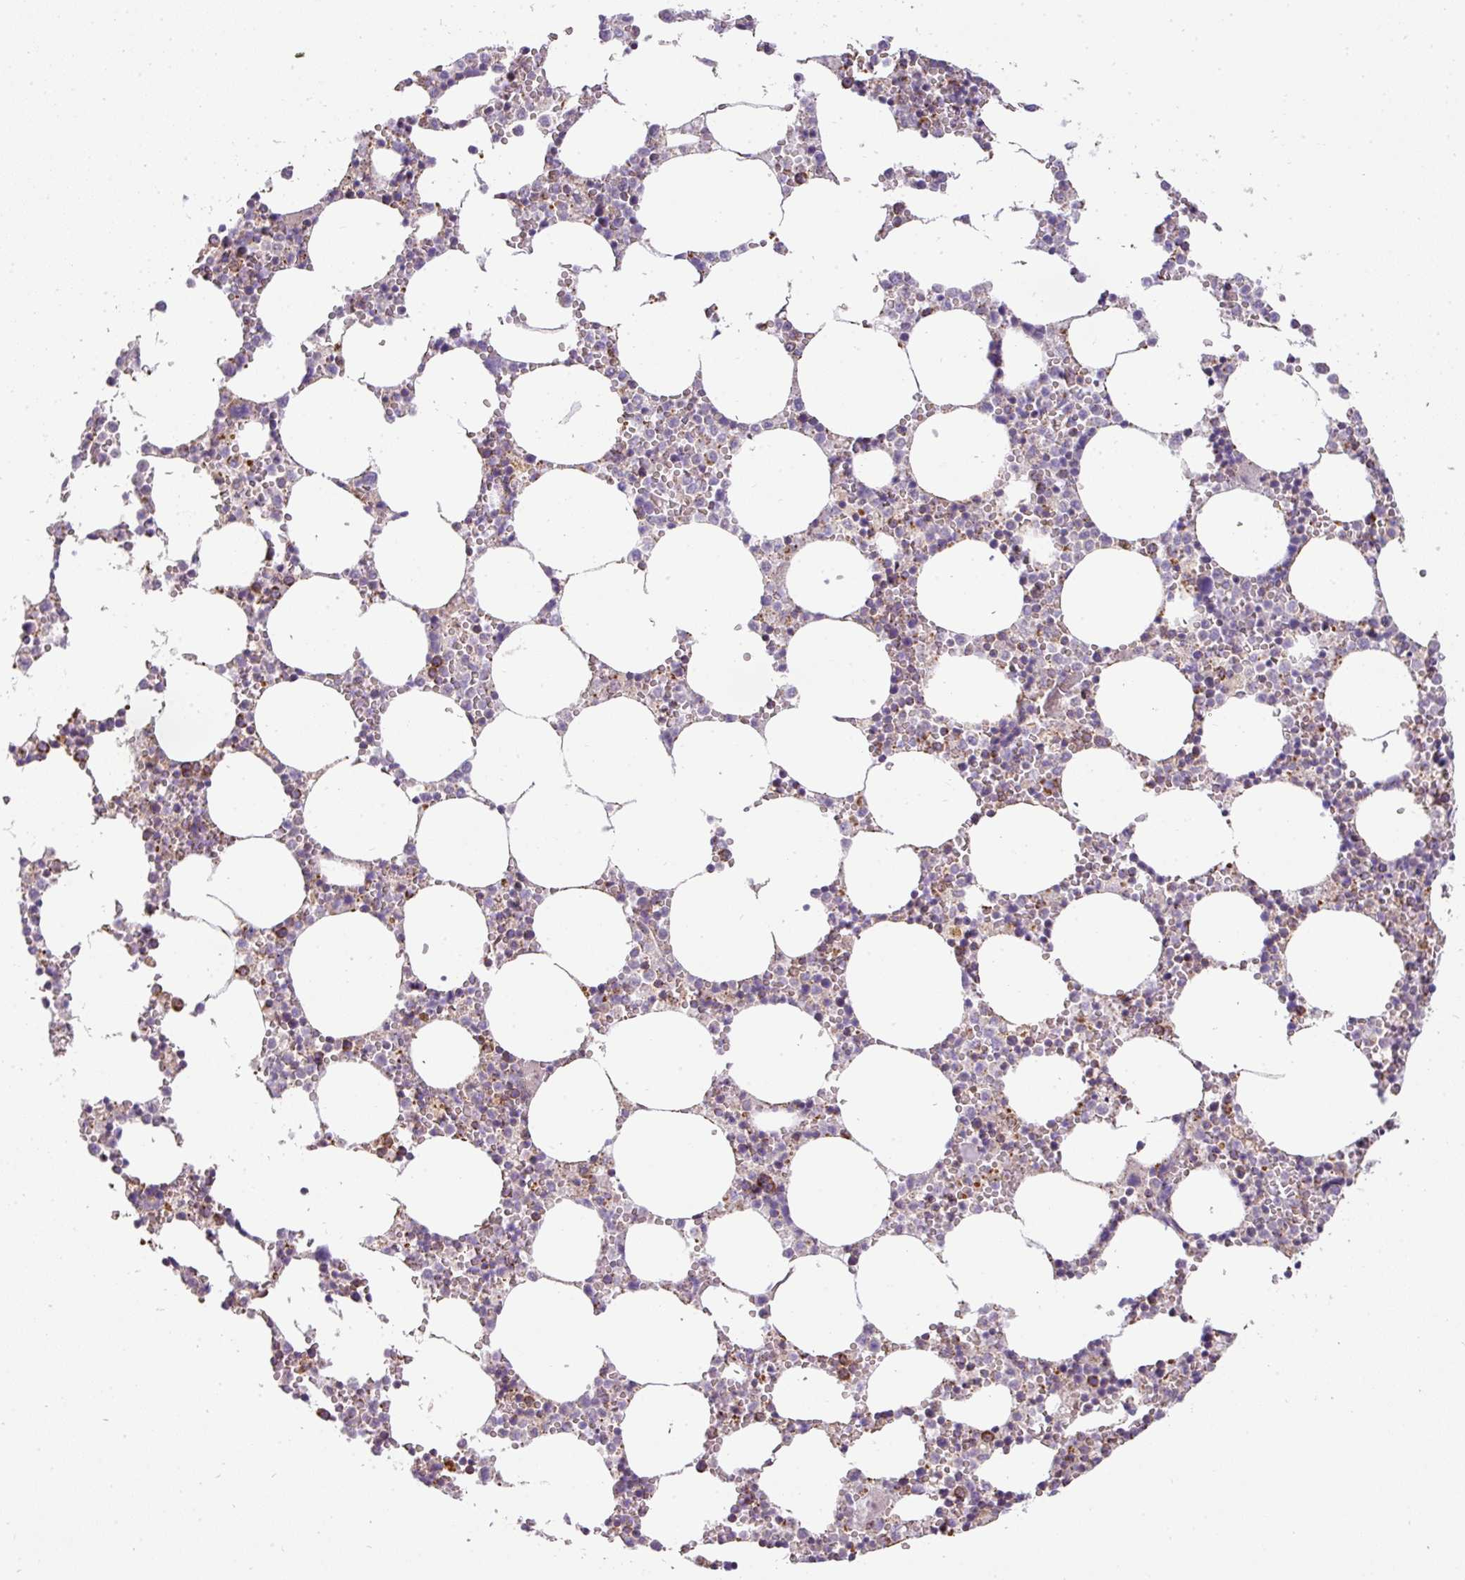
{"staining": {"intensity": "moderate", "quantity": "<25%", "location": "cytoplasmic/membranous"}, "tissue": "bone marrow", "cell_type": "Hematopoietic cells", "image_type": "normal", "snomed": [{"axis": "morphology", "description": "Normal tissue, NOS"}, {"axis": "topography", "description": "Bone marrow"}], "caption": "Immunohistochemistry of unremarkable bone marrow demonstrates low levels of moderate cytoplasmic/membranous staining in about <25% of hematopoietic cells. (DAB IHC, brown staining for protein, blue staining for nuclei).", "gene": "ZNF211", "patient": {"sex": "female", "age": 64}}